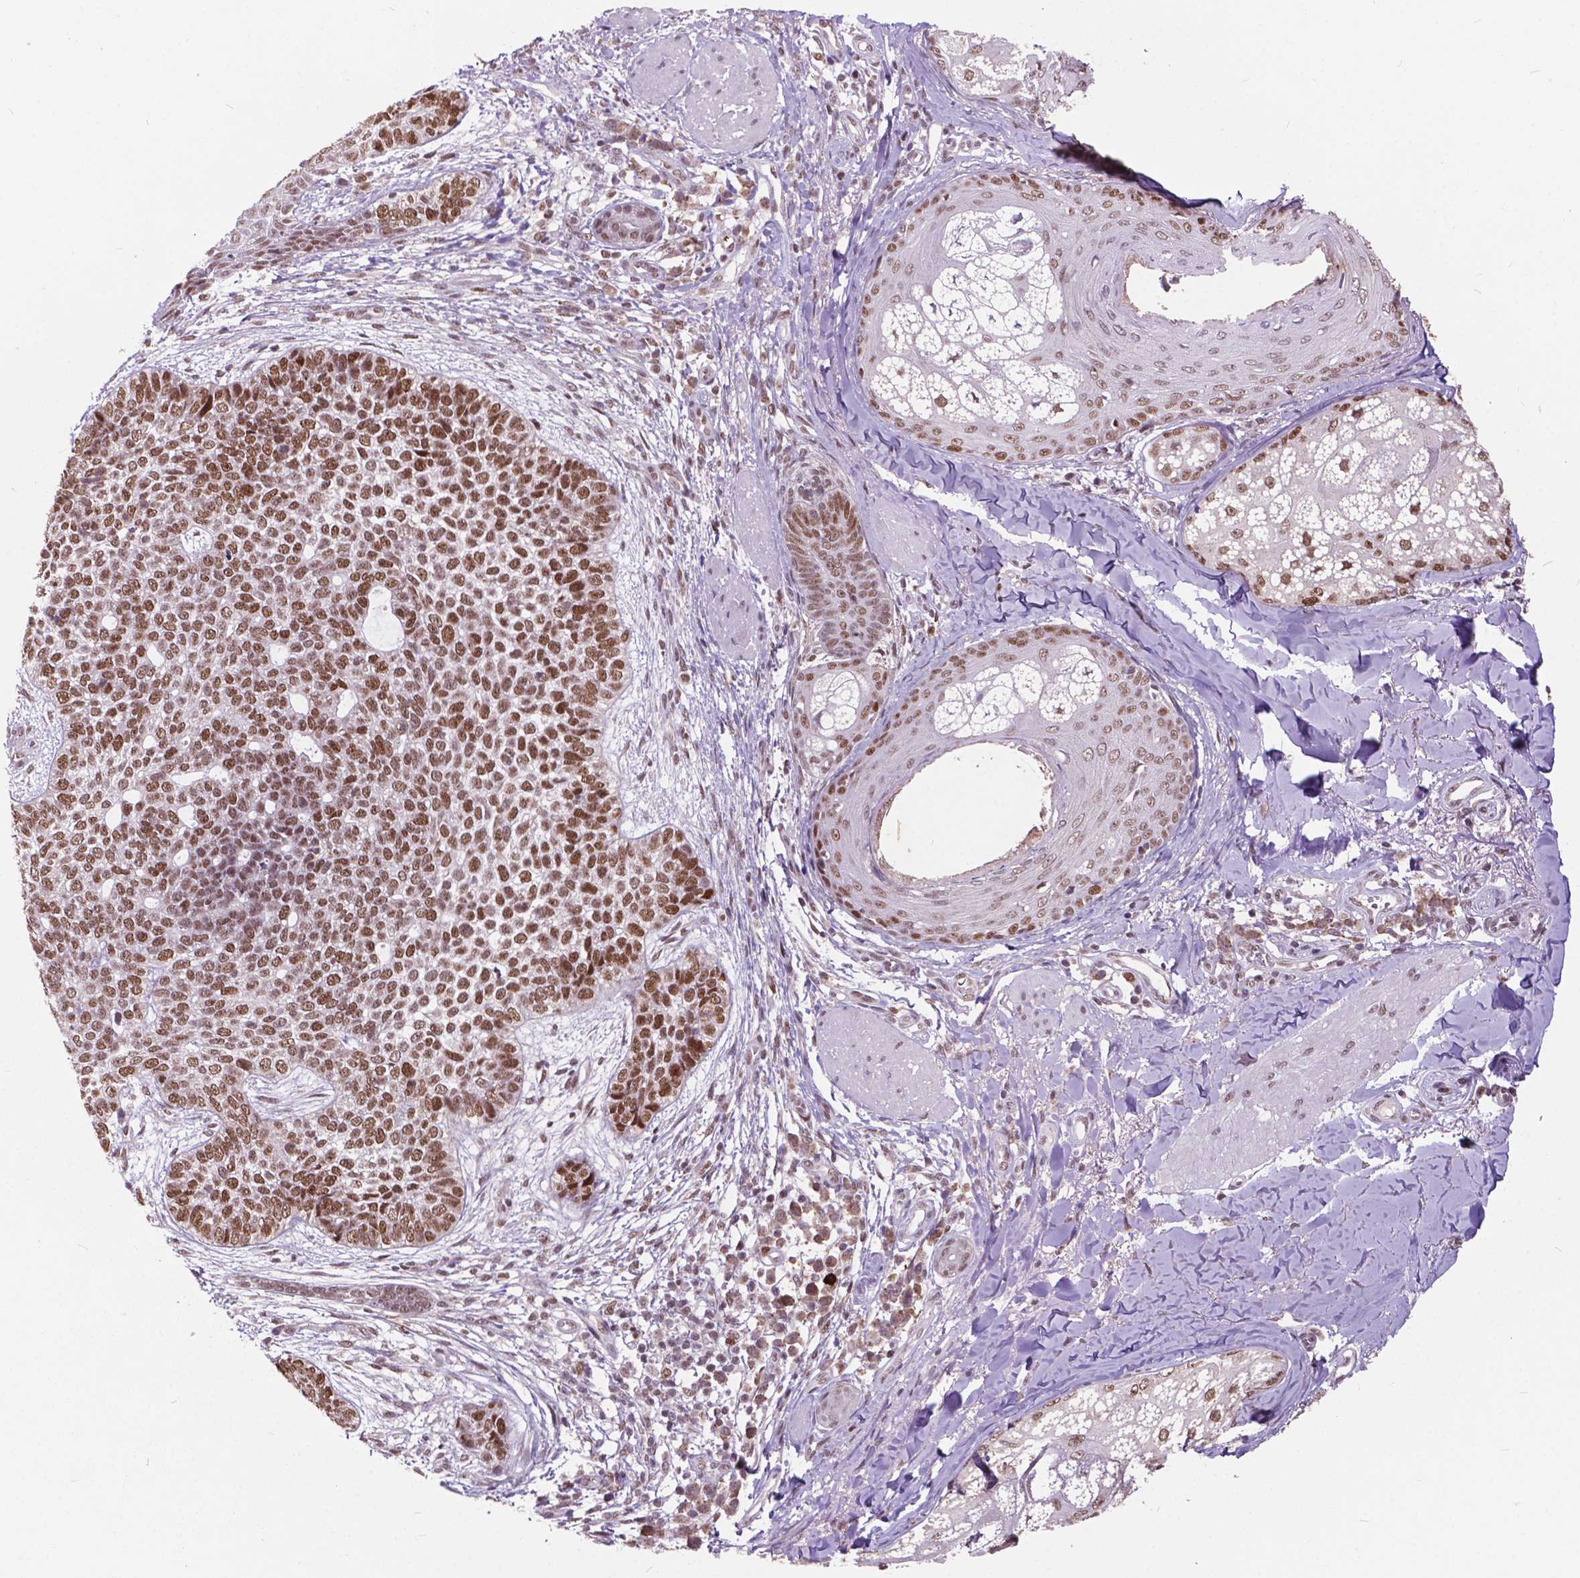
{"staining": {"intensity": "moderate", "quantity": ">75%", "location": "nuclear"}, "tissue": "skin cancer", "cell_type": "Tumor cells", "image_type": "cancer", "snomed": [{"axis": "morphology", "description": "Basal cell carcinoma"}, {"axis": "topography", "description": "Skin"}], "caption": "Immunohistochemical staining of human skin basal cell carcinoma demonstrates moderate nuclear protein expression in approximately >75% of tumor cells.", "gene": "MSH2", "patient": {"sex": "female", "age": 69}}